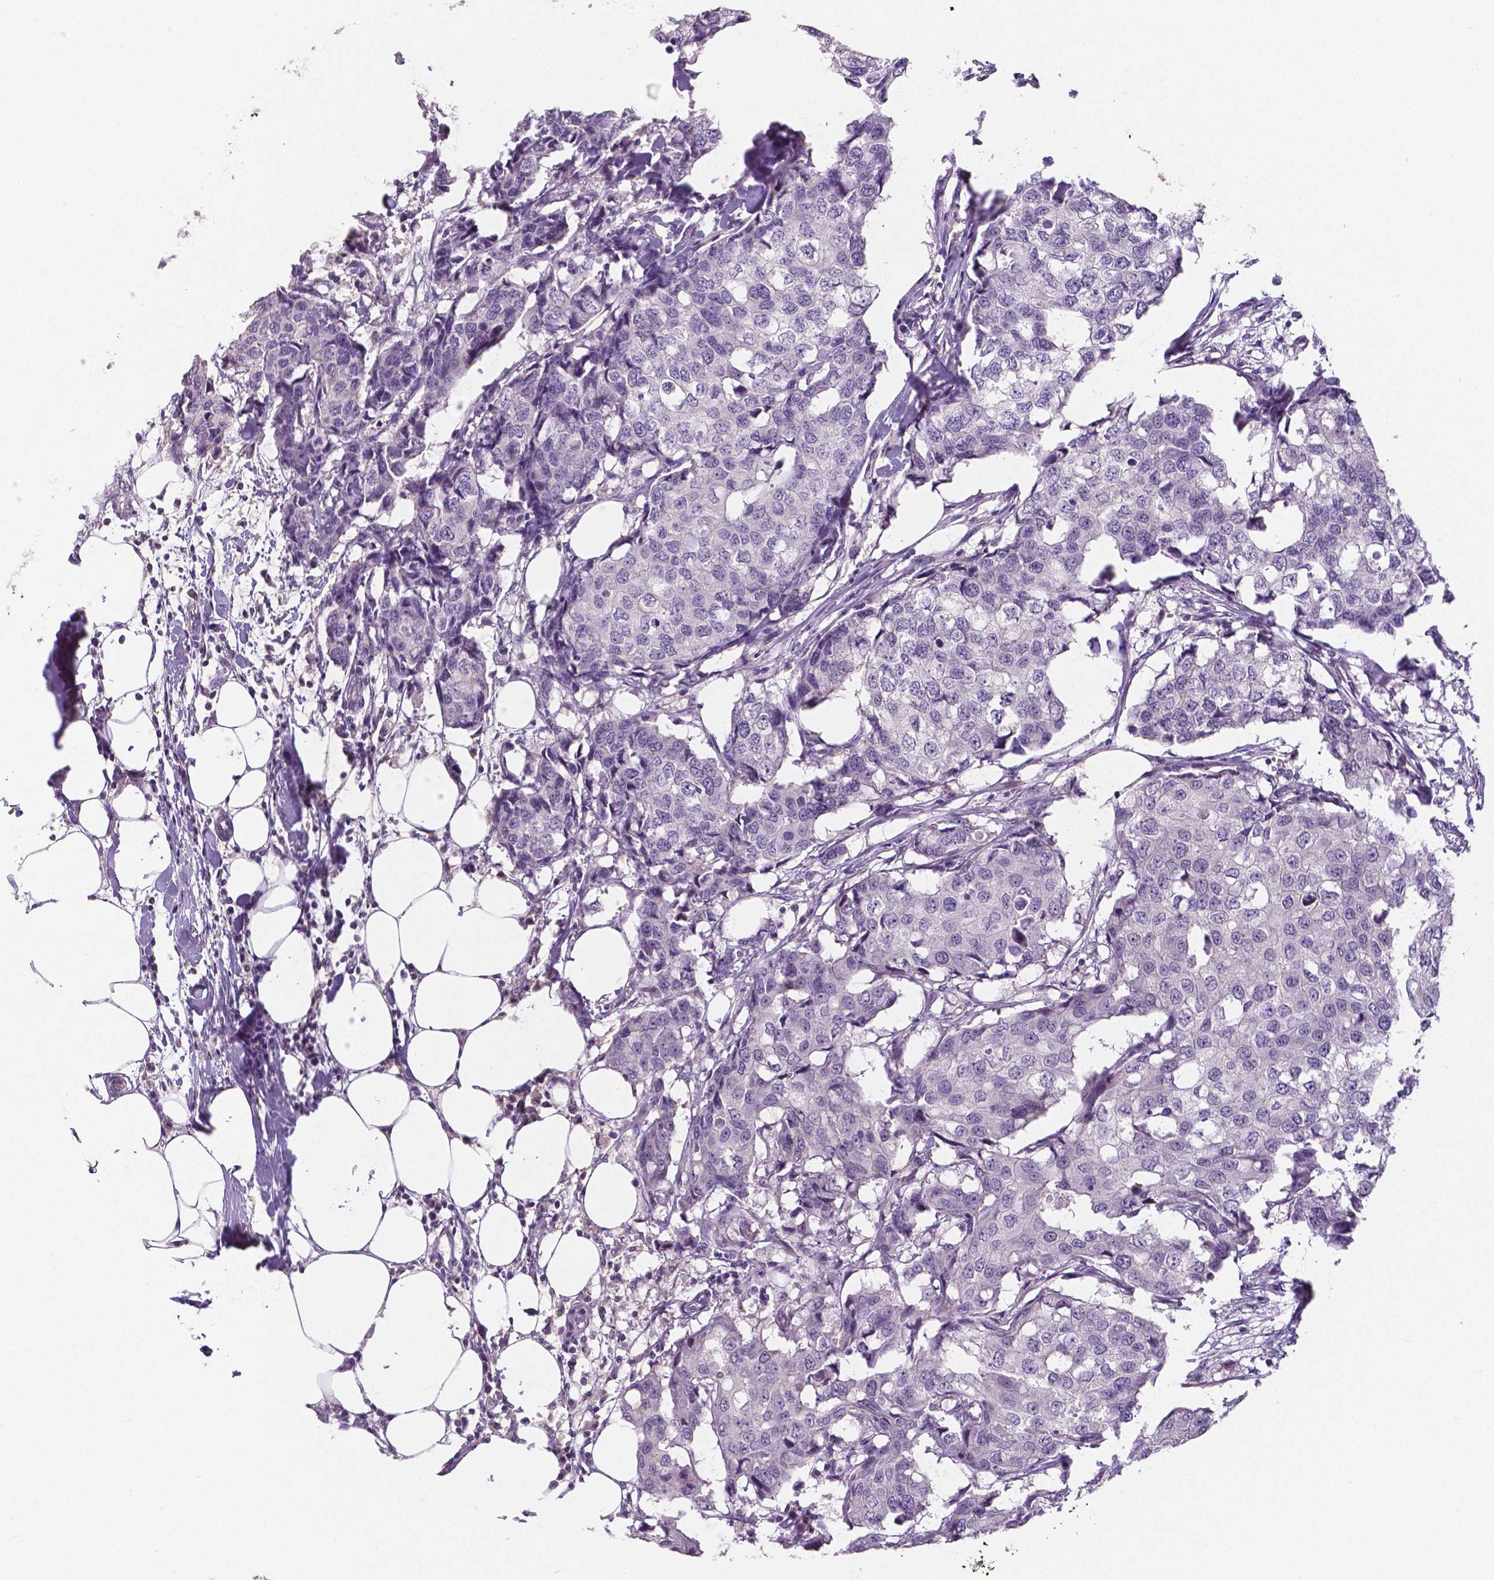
{"staining": {"intensity": "negative", "quantity": "none", "location": "none"}, "tissue": "breast cancer", "cell_type": "Tumor cells", "image_type": "cancer", "snomed": [{"axis": "morphology", "description": "Duct carcinoma"}, {"axis": "topography", "description": "Breast"}], "caption": "Immunohistochemistry histopathology image of neoplastic tissue: human breast infiltrating ductal carcinoma stained with DAB (3,3'-diaminobenzidine) exhibits no significant protein staining in tumor cells. The staining is performed using DAB brown chromogen with nuclei counter-stained in using hematoxylin.", "gene": "CRMP1", "patient": {"sex": "female", "age": 27}}